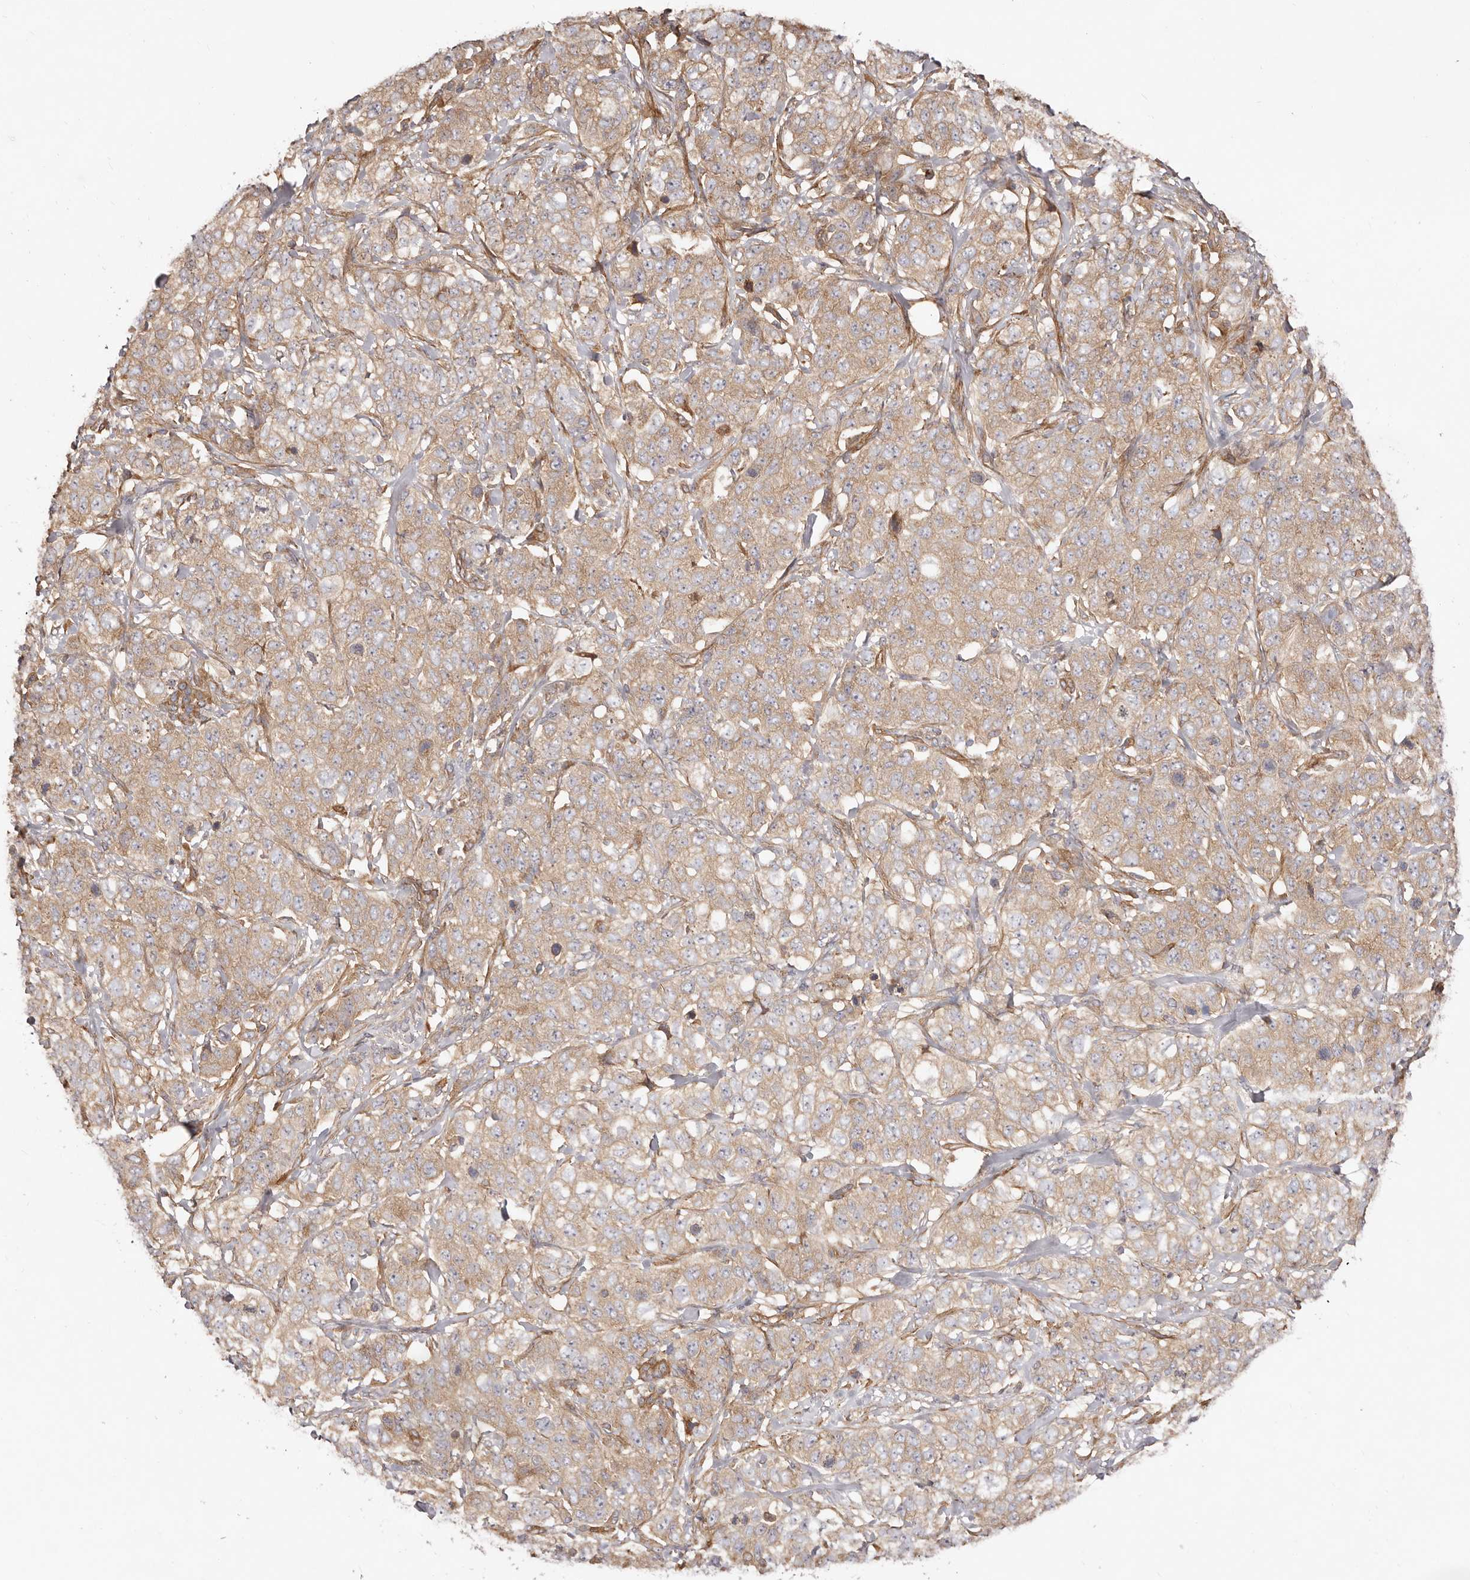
{"staining": {"intensity": "moderate", "quantity": ">75%", "location": "cytoplasmic/membranous"}, "tissue": "stomach cancer", "cell_type": "Tumor cells", "image_type": "cancer", "snomed": [{"axis": "morphology", "description": "Adenocarcinoma, NOS"}, {"axis": "topography", "description": "Stomach"}], "caption": "Moderate cytoplasmic/membranous positivity for a protein is seen in about >75% of tumor cells of stomach cancer using immunohistochemistry (IHC).", "gene": "RPS6", "patient": {"sex": "male", "age": 48}}